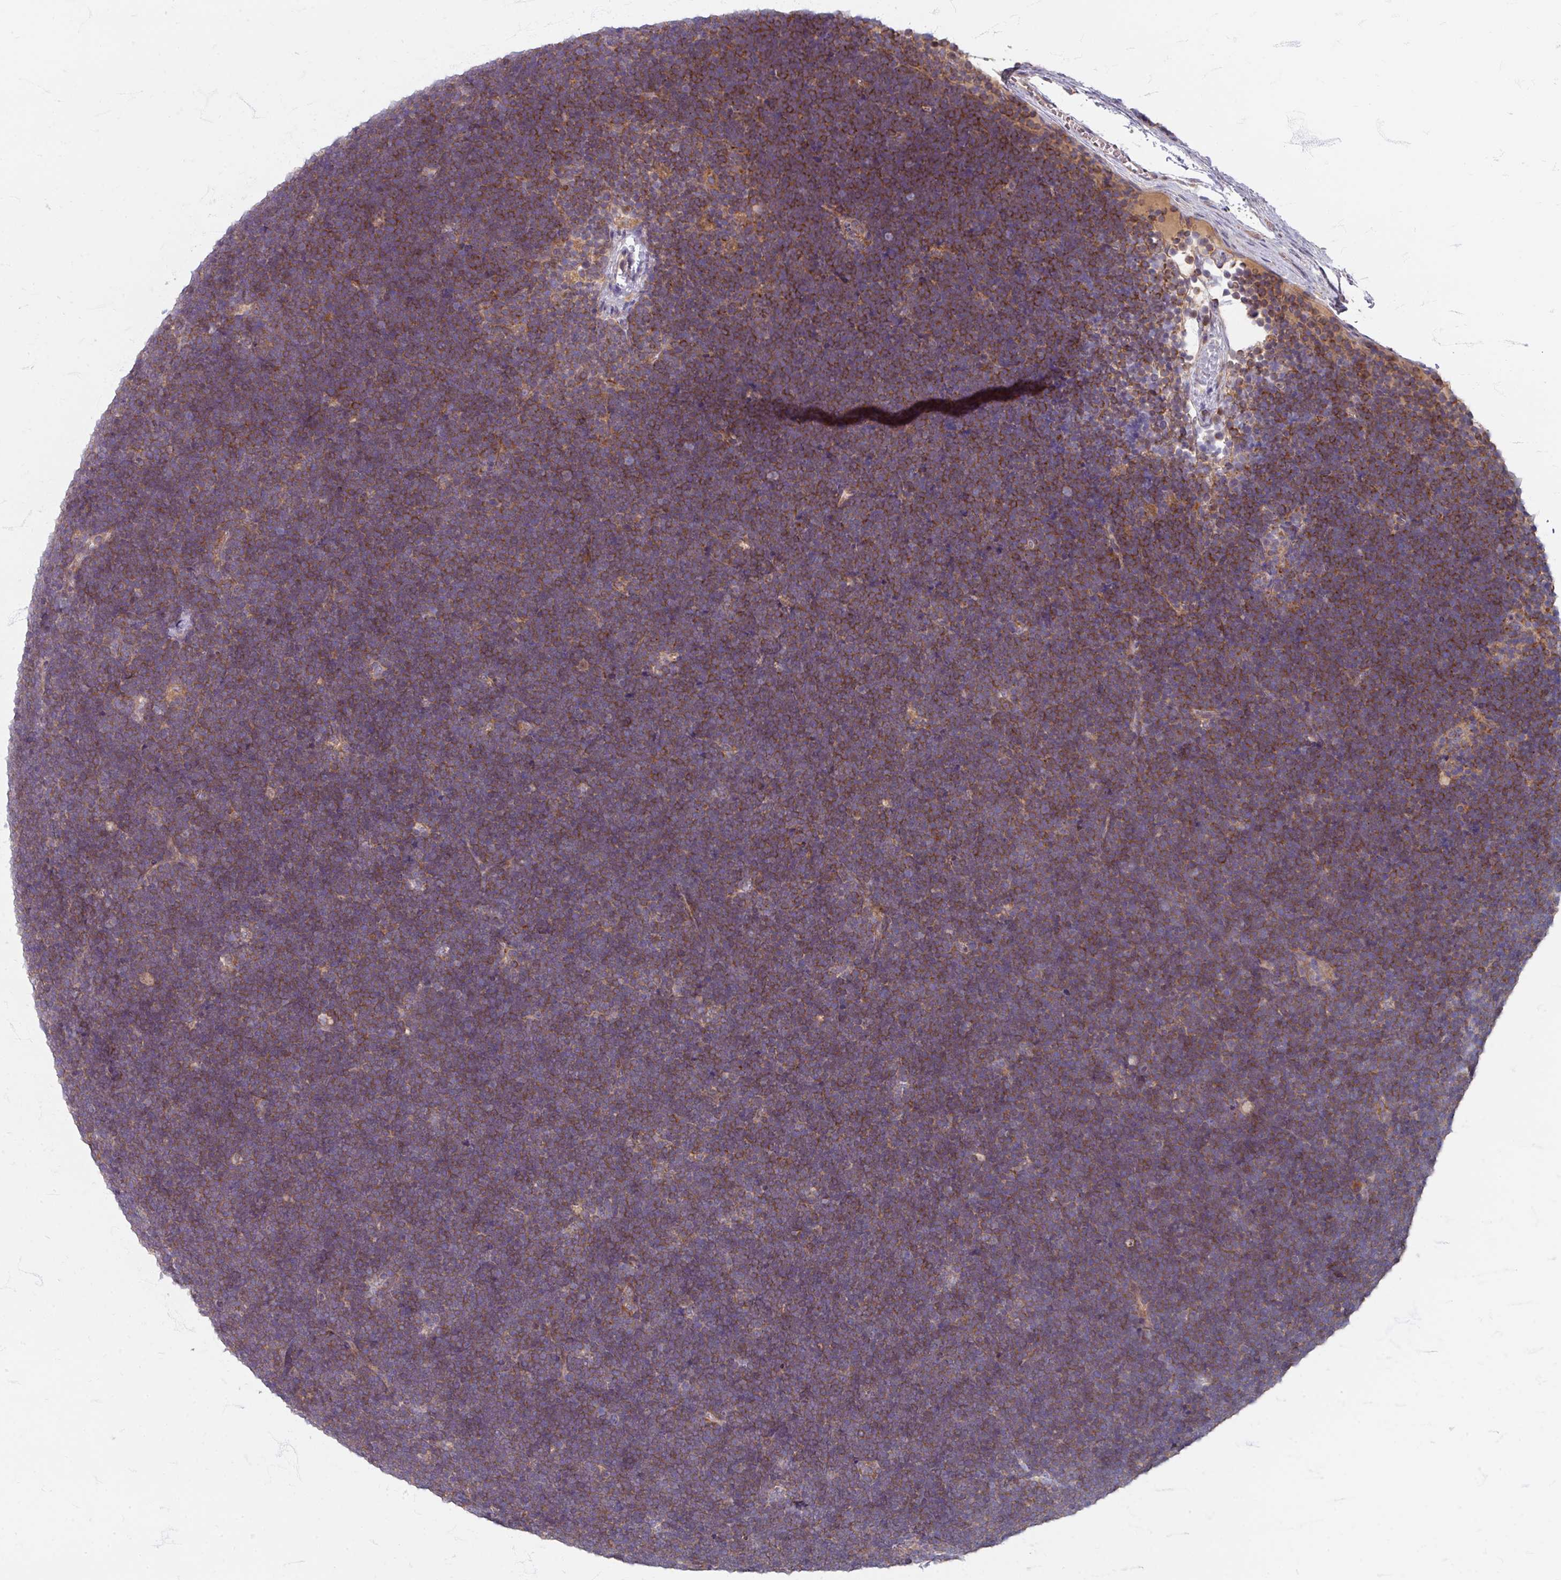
{"staining": {"intensity": "moderate", "quantity": ">75%", "location": "cytoplasmic/membranous"}, "tissue": "lymphoma", "cell_type": "Tumor cells", "image_type": "cancer", "snomed": [{"axis": "morphology", "description": "Malignant lymphoma, non-Hodgkin's type, High grade"}, {"axis": "topography", "description": "Lymph node"}], "caption": "High-magnification brightfield microscopy of malignant lymphoma, non-Hodgkin's type (high-grade) stained with DAB (brown) and counterstained with hematoxylin (blue). tumor cells exhibit moderate cytoplasmic/membranous staining is identified in about>75% of cells.", "gene": "STAM", "patient": {"sex": "male", "age": 13}}